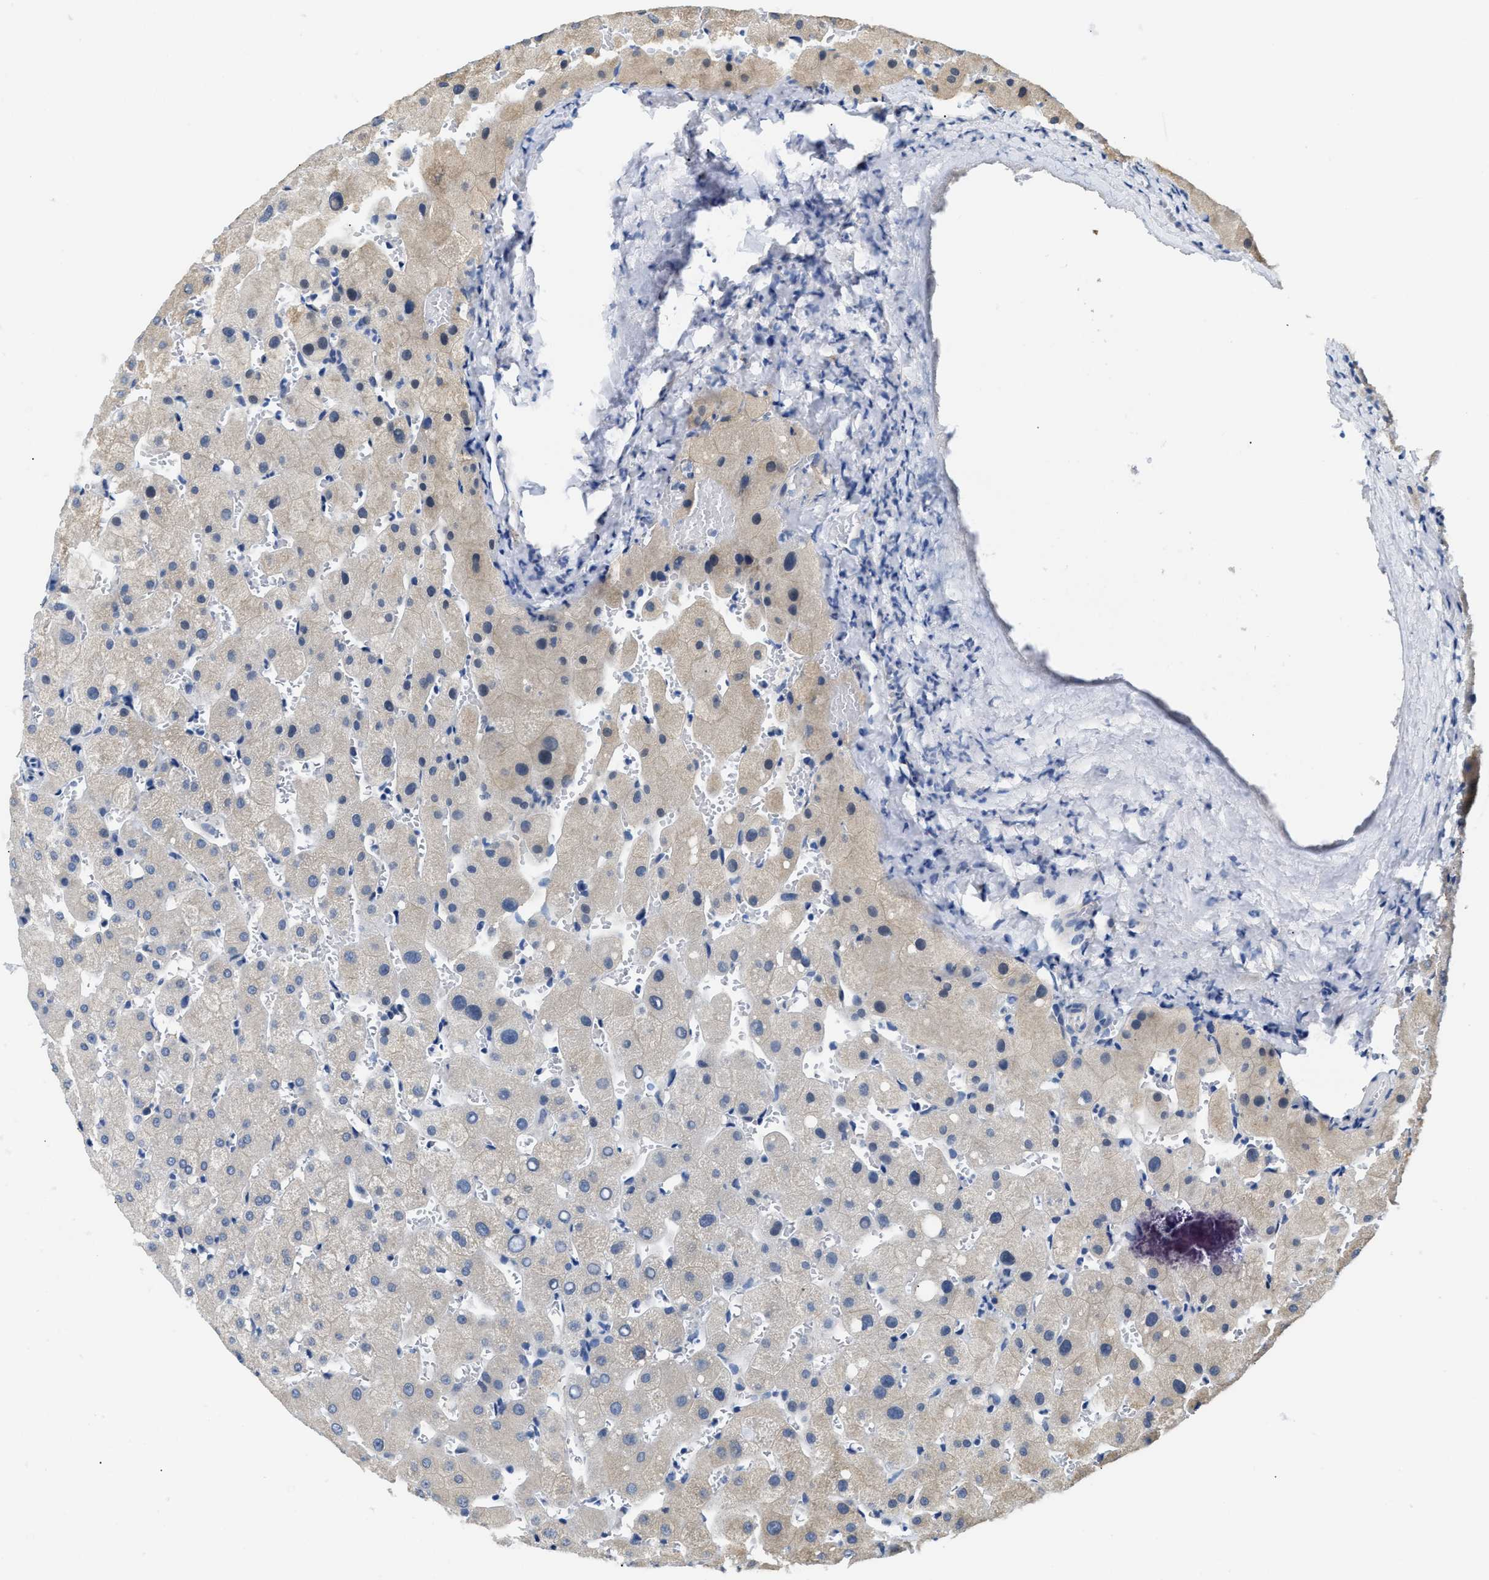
{"staining": {"intensity": "negative", "quantity": "none", "location": "none"}, "tissue": "liver", "cell_type": "Cholangiocytes", "image_type": "normal", "snomed": [{"axis": "morphology", "description": "Normal tissue, NOS"}, {"axis": "topography", "description": "Liver"}], "caption": "This is an immunohistochemistry (IHC) micrograph of normal human liver. There is no positivity in cholangiocytes.", "gene": "CLGN", "patient": {"sex": "female", "age": 63}}